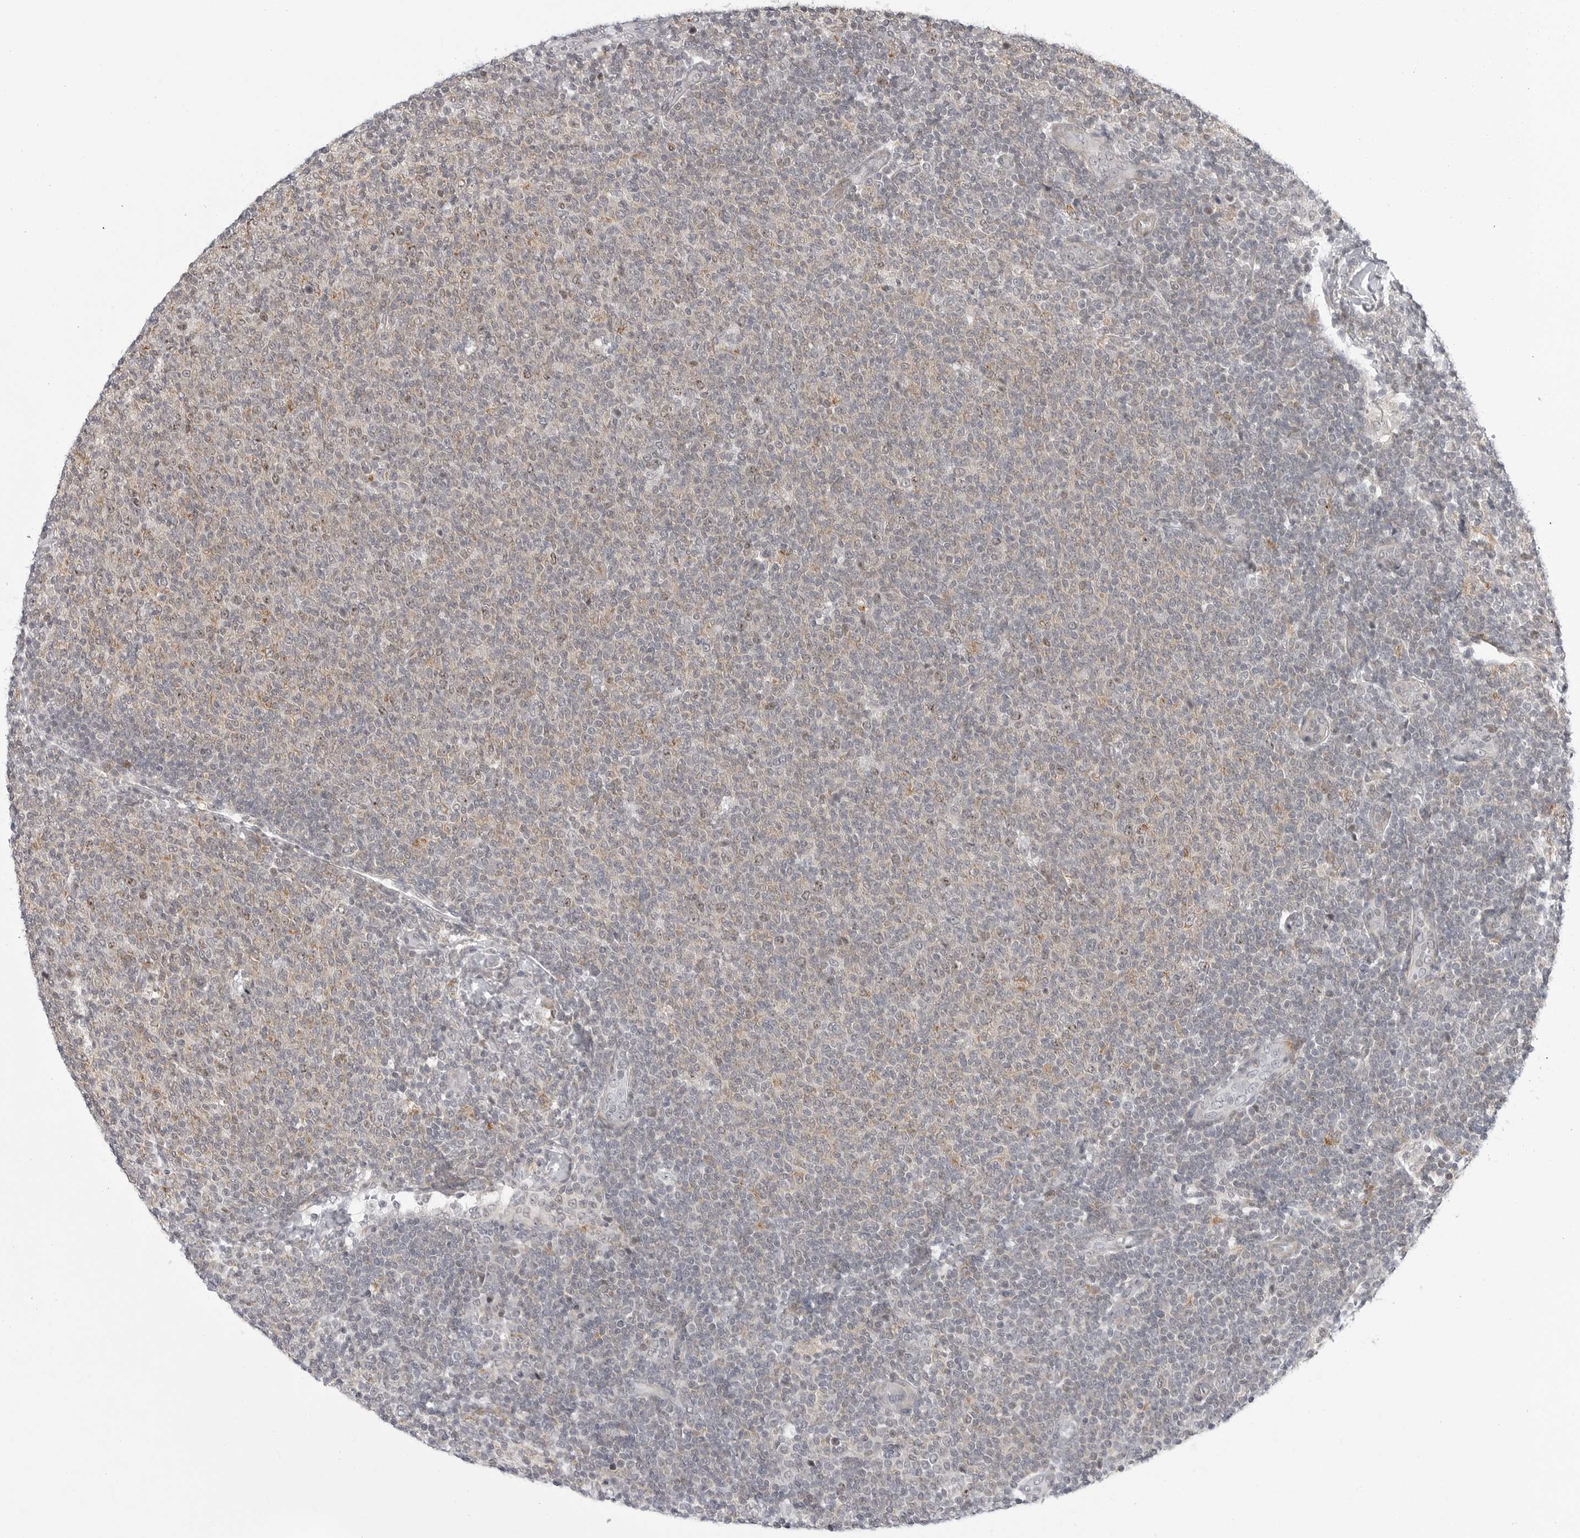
{"staining": {"intensity": "weak", "quantity": "<25%", "location": "cytoplasmic/membranous,nuclear"}, "tissue": "lymphoma", "cell_type": "Tumor cells", "image_type": "cancer", "snomed": [{"axis": "morphology", "description": "Malignant lymphoma, non-Hodgkin's type, Low grade"}, {"axis": "topography", "description": "Lymph node"}], "caption": "The immunohistochemistry photomicrograph has no significant positivity in tumor cells of malignant lymphoma, non-Hodgkin's type (low-grade) tissue.", "gene": "FAM135B", "patient": {"sex": "male", "age": 66}}